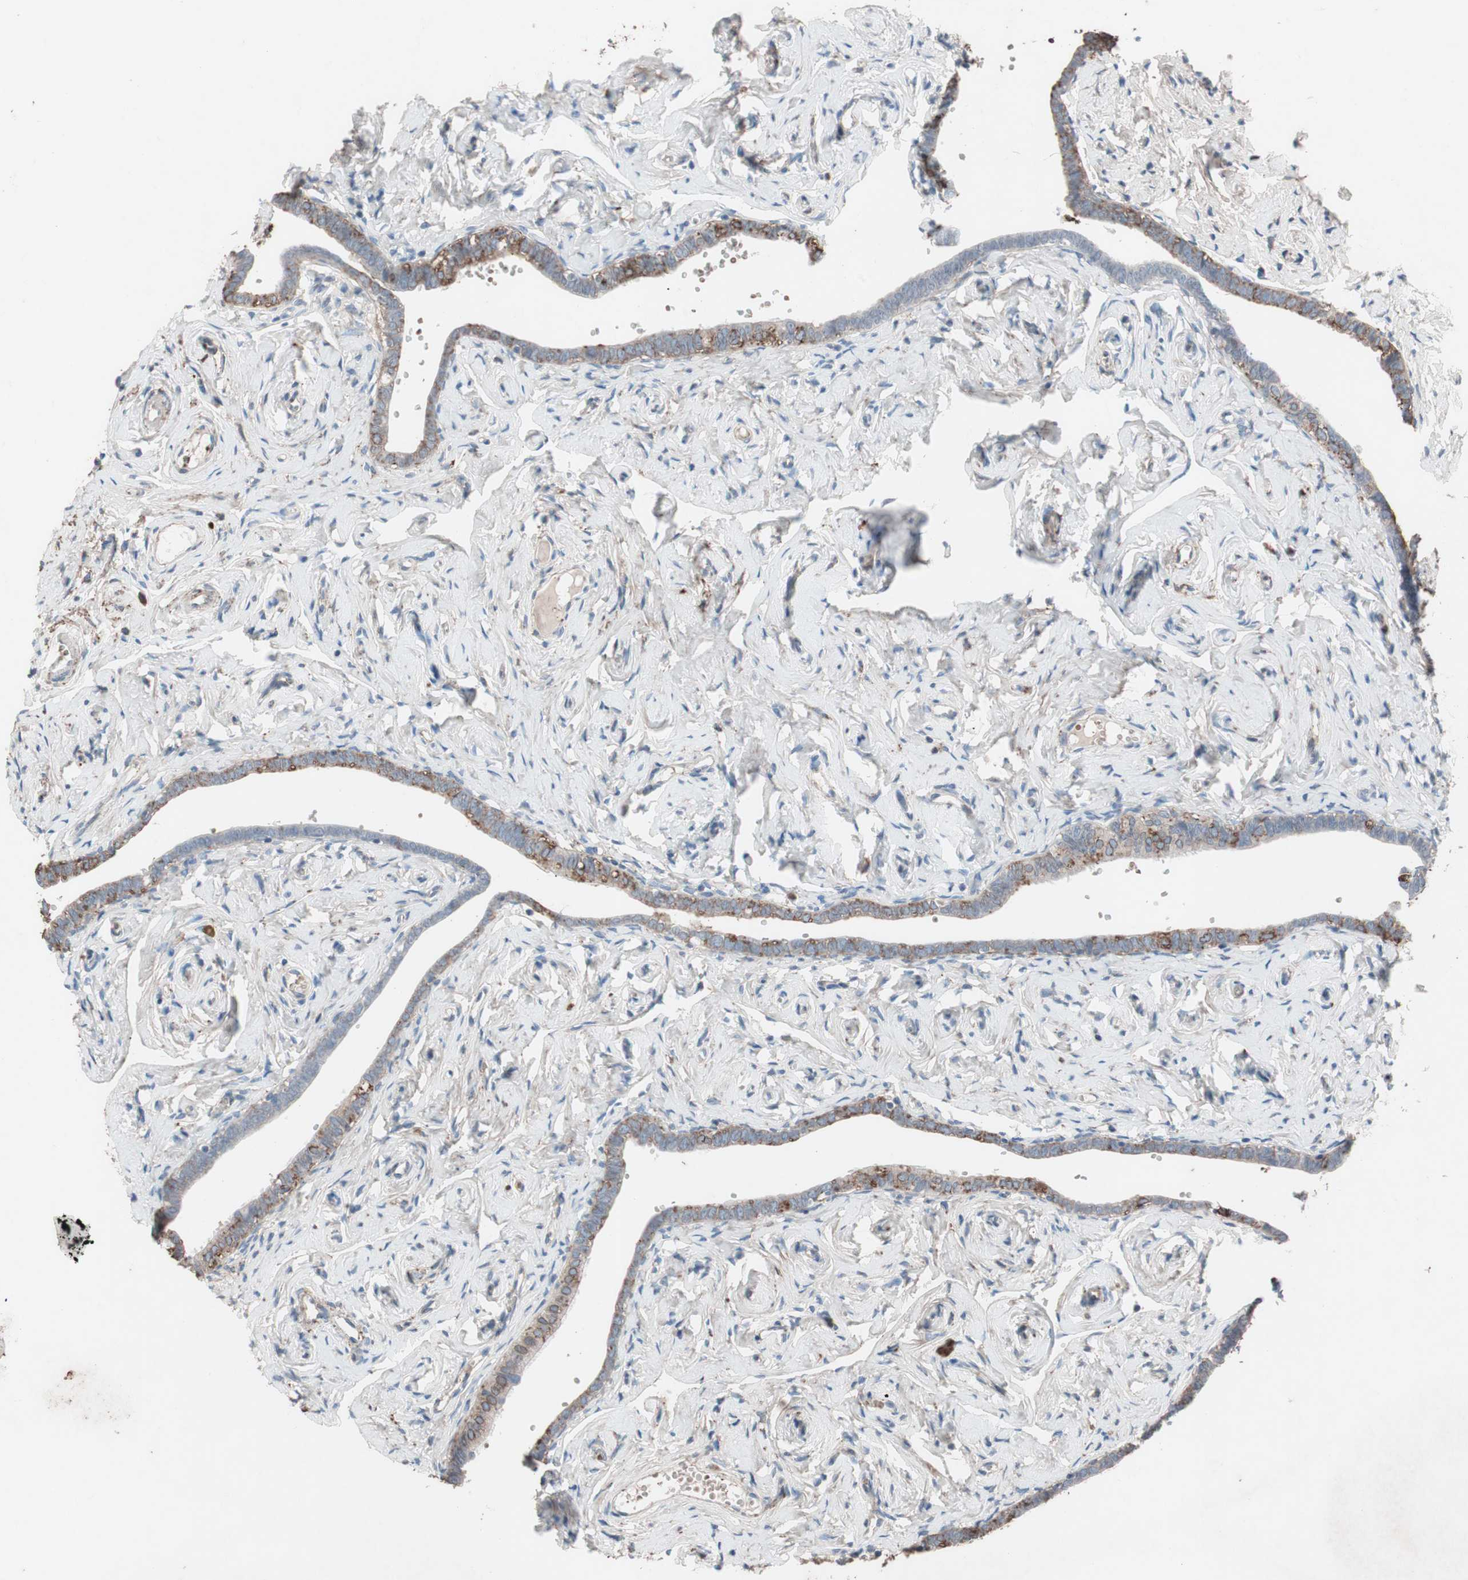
{"staining": {"intensity": "moderate", "quantity": "25%-75%", "location": "cytoplasmic/membranous"}, "tissue": "fallopian tube", "cell_type": "Glandular cells", "image_type": "normal", "snomed": [{"axis": "morphology", "description": "Normal tissue, NOS"}, {"axis": "topography", "description": "Fallopian tube"}], "caption": "Immunohistochemical staining of normal fallopian tube demonstrates 25%-75% levels of moderate cytoplasmic/membranous protein positivity in about 25%-75% of glandular cells.", "gene": "GRB7", "patient": {"sex": "female", "age": 71}}